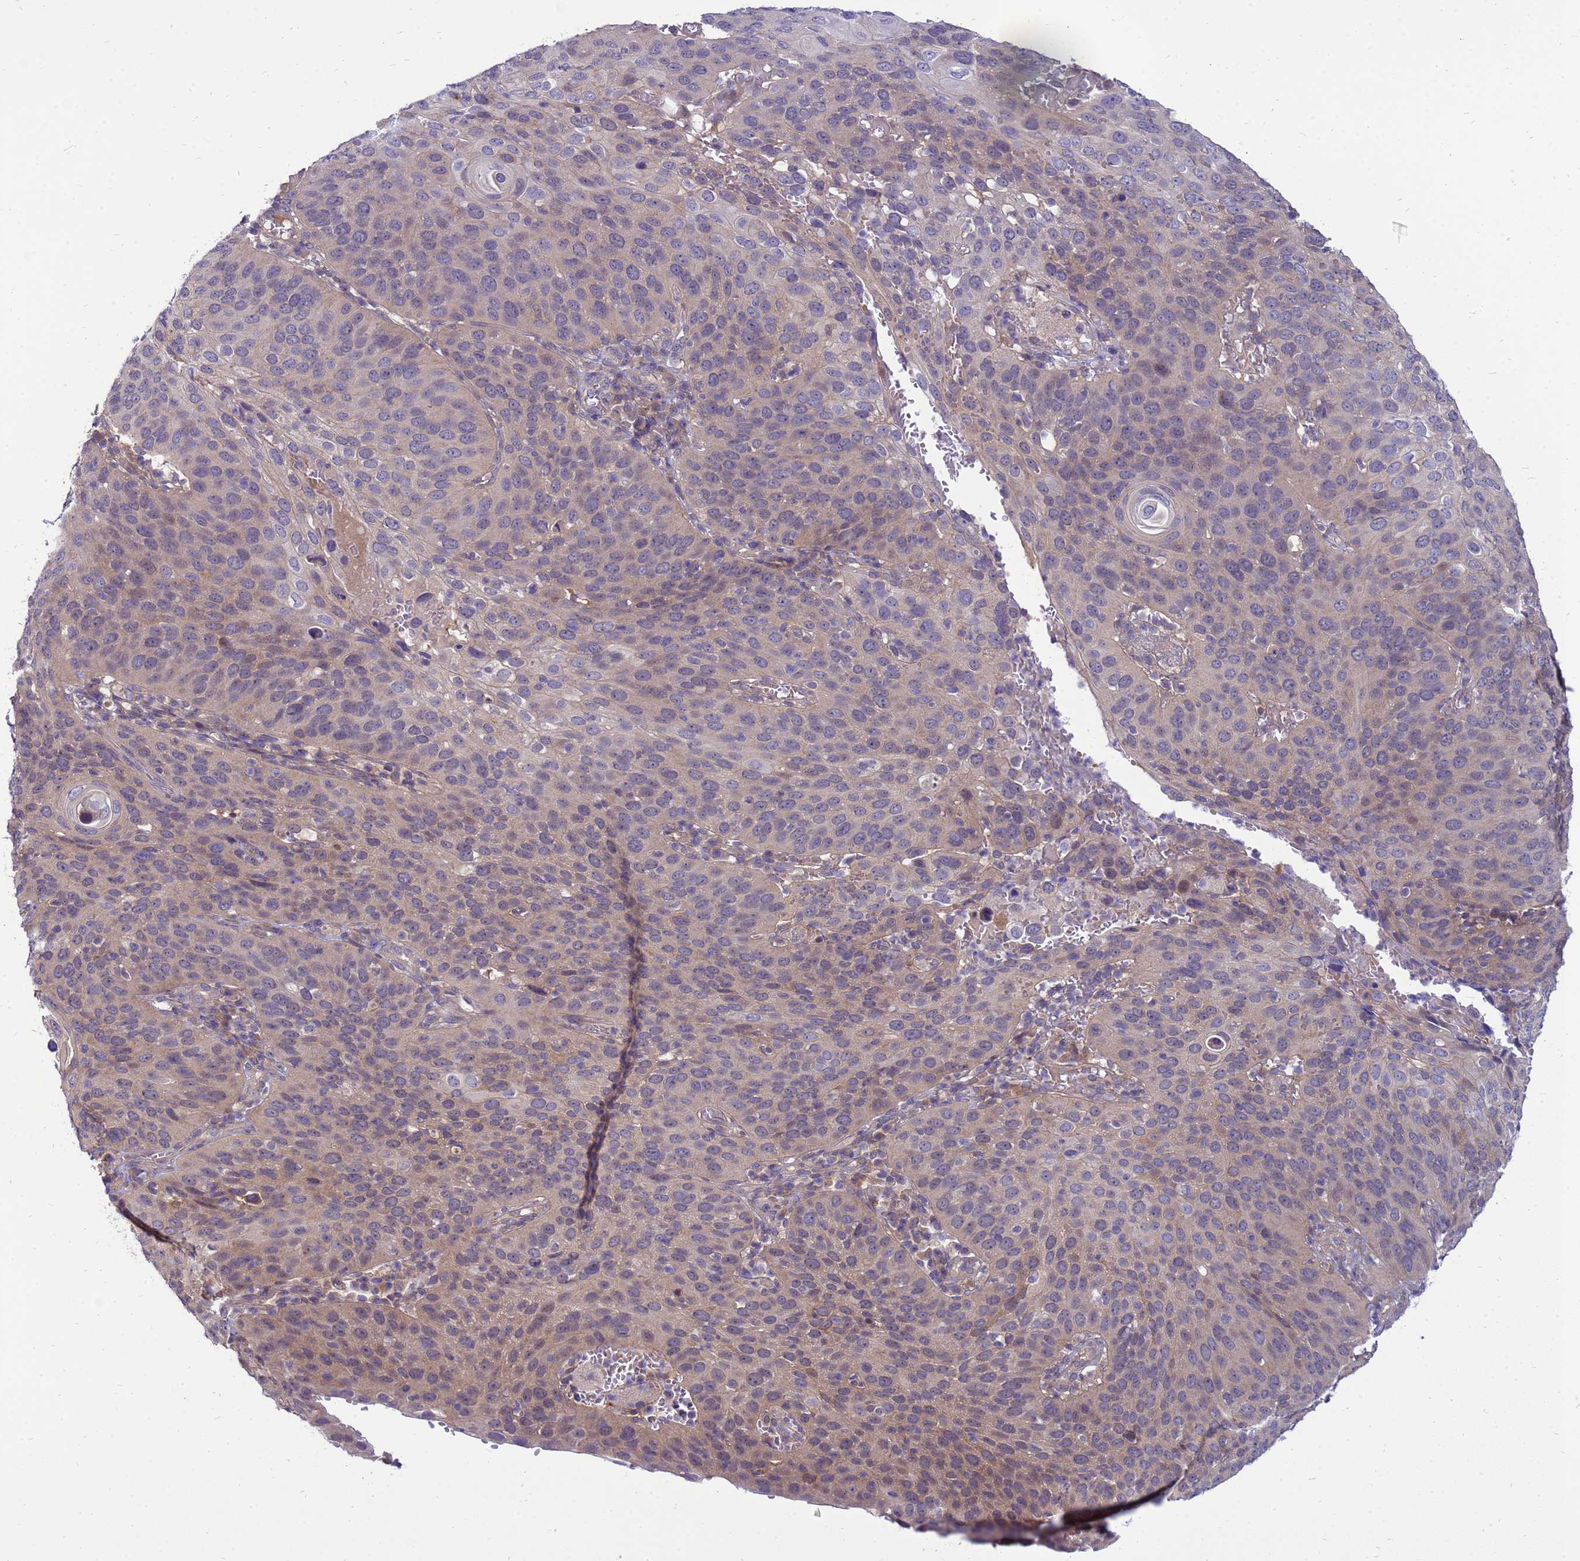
{"staining": {"intensity": "weak", "quantity": ">75%", "location": "cytoplasmic/membranous"}, "tissue": "cervical cancer", "cell_type": "Tumor cells", "image_type": "cancer", "snomed": [{"axis": "morphology", "description": "Squamous cell carcinoma, NOS"}, {"axis": "topography", "description": "Cervix"}], "caption": "This histopathology image displays immunohistochemistry staining of squamous cell carcinoma (cervical), with low weak cytoplasmic/membranous positivity in approximately >75% of tumor cells.", "gene": "ENOPH1", "patient": {"sex": "female", "age": 36}}